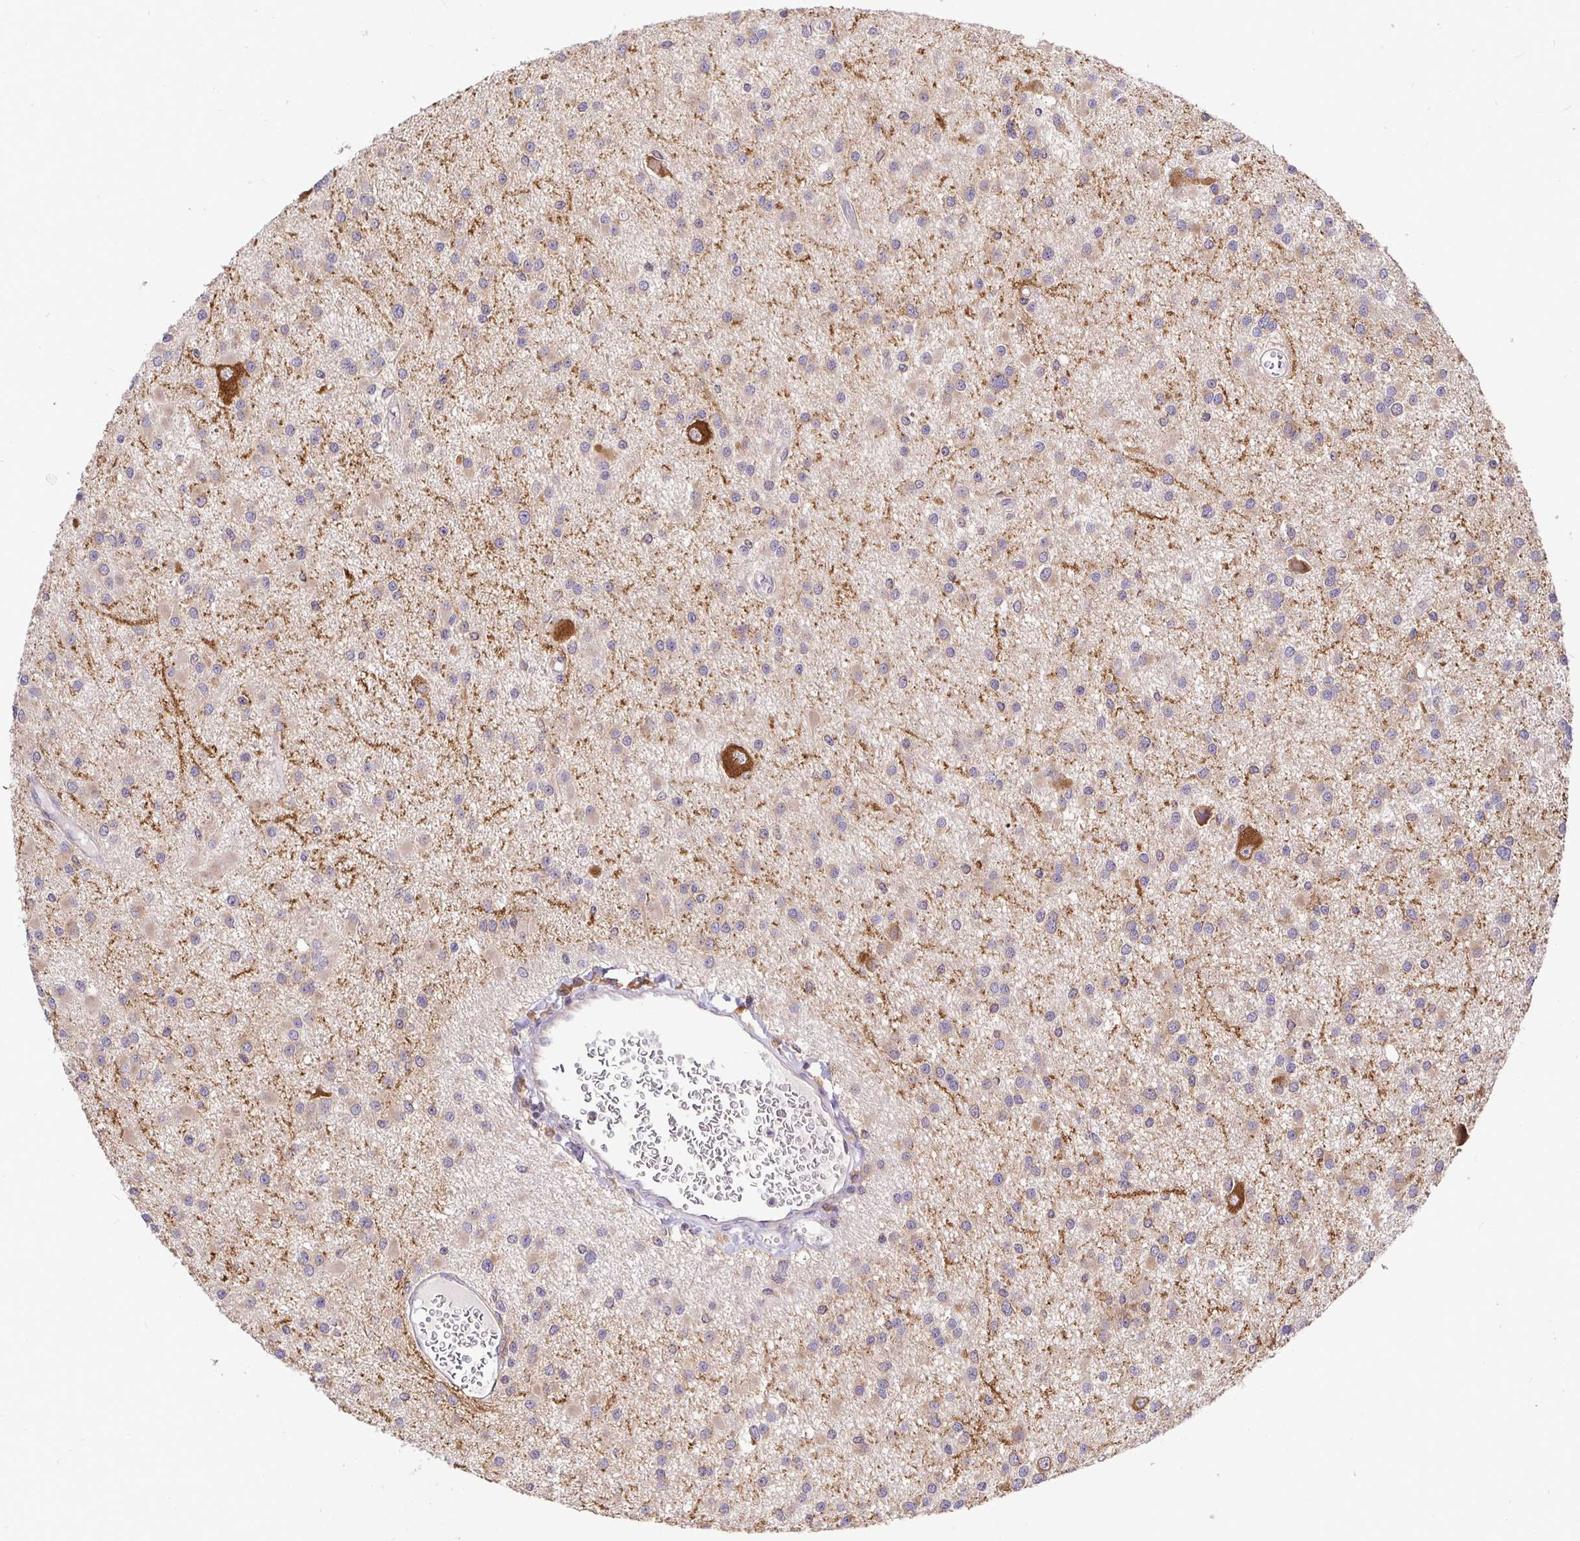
{"staining": {"intensity": "negative", "quantity": "none", "location": "none"}, "tissue": "glioma", "cell_type": "Tumor cells", "image_type": "cancer", "snomed": [{"axis": "morphology", "description": "Glioma, malignant, High grade"}, {"axis": "topography", "description": "Brain"}], "caption": "Immunohistochemistry (IHC) histopathology image of neoplastic tissue: glioma stained with DAB (3,3'-diaminobenzidine) displays no significant protein staining in tumor cells.", "gene": "ATP6V1F", "patient": {"sex": "male", "age": 54}}